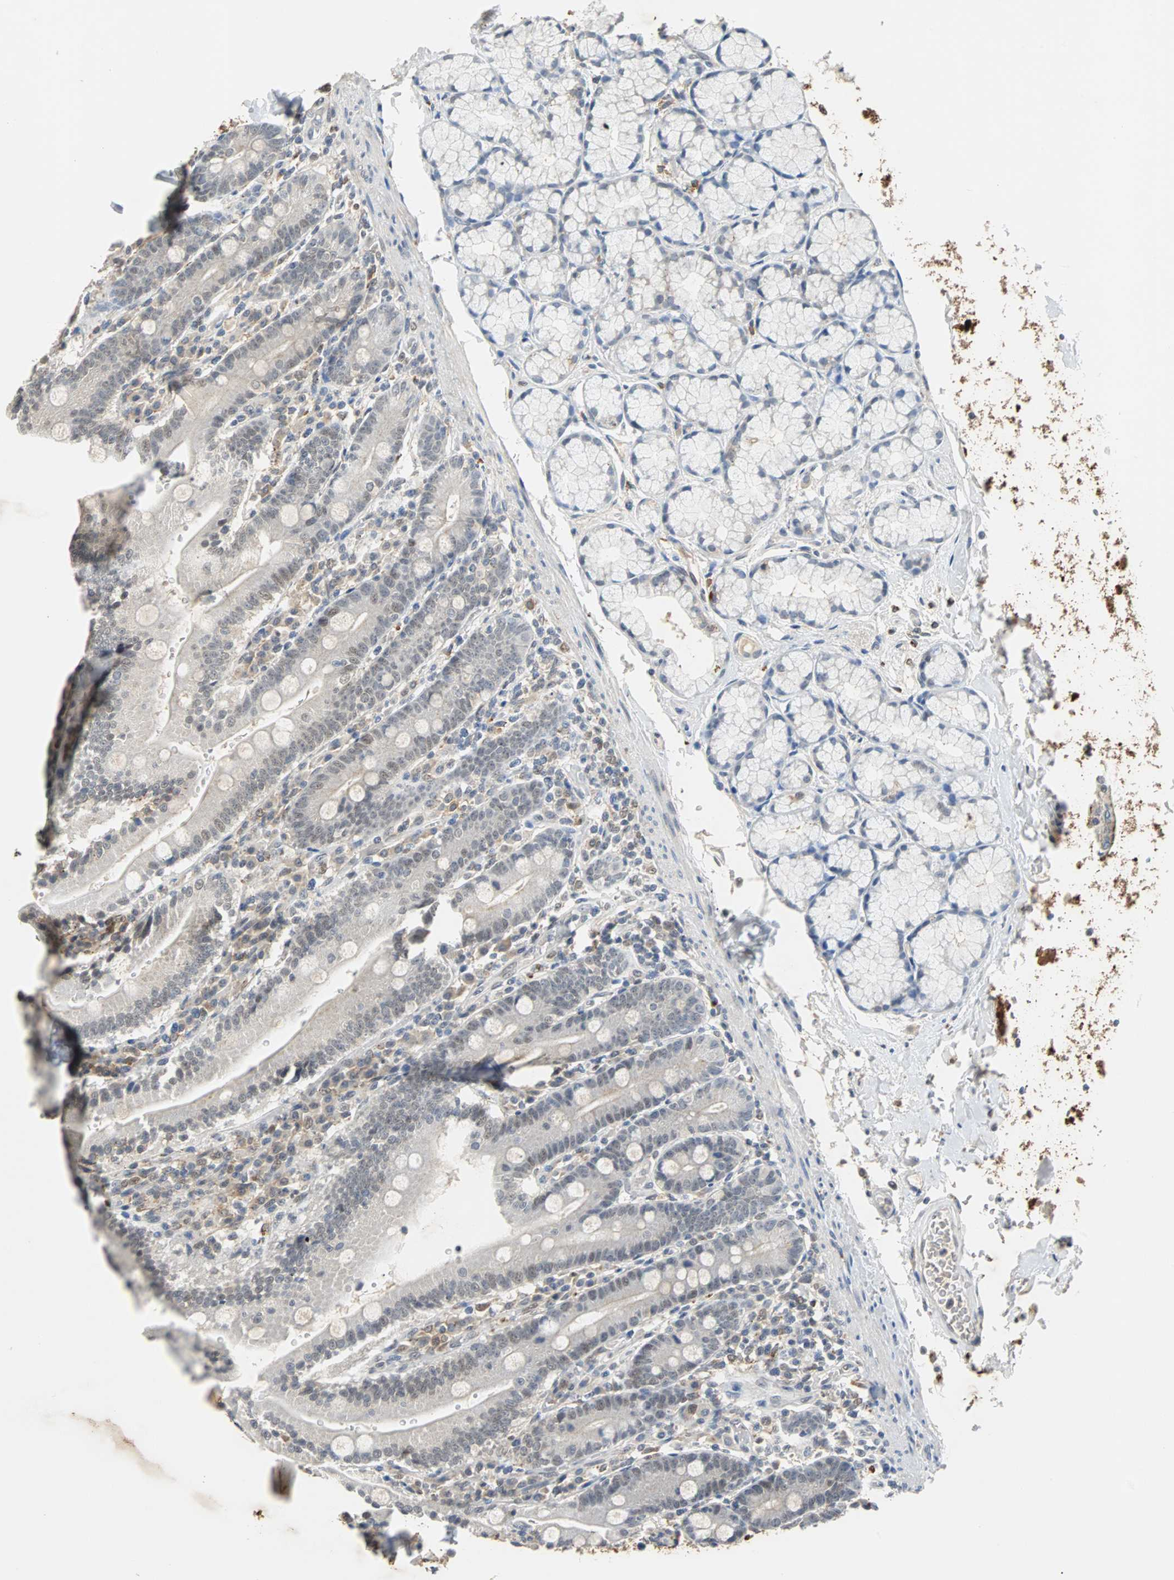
{"staining": {"intensity": "negative", "quantity": "none", "location": "none"}, "tissue": "duodenum", "cell_type": "Glandular cells", "image_type": "normal", "snomed": [{"axis": "morphology", "description": "Normal tissue, NOS"}, {"axis": "topography", "description": "Small intestine, NOS"}], "caption": "Immunohistochemistry (IHC) of unremarkable duodenum exhibits no staining in glandular cells.", "gene": "HLX", "patient": {"sex": "female", "age": 71}}